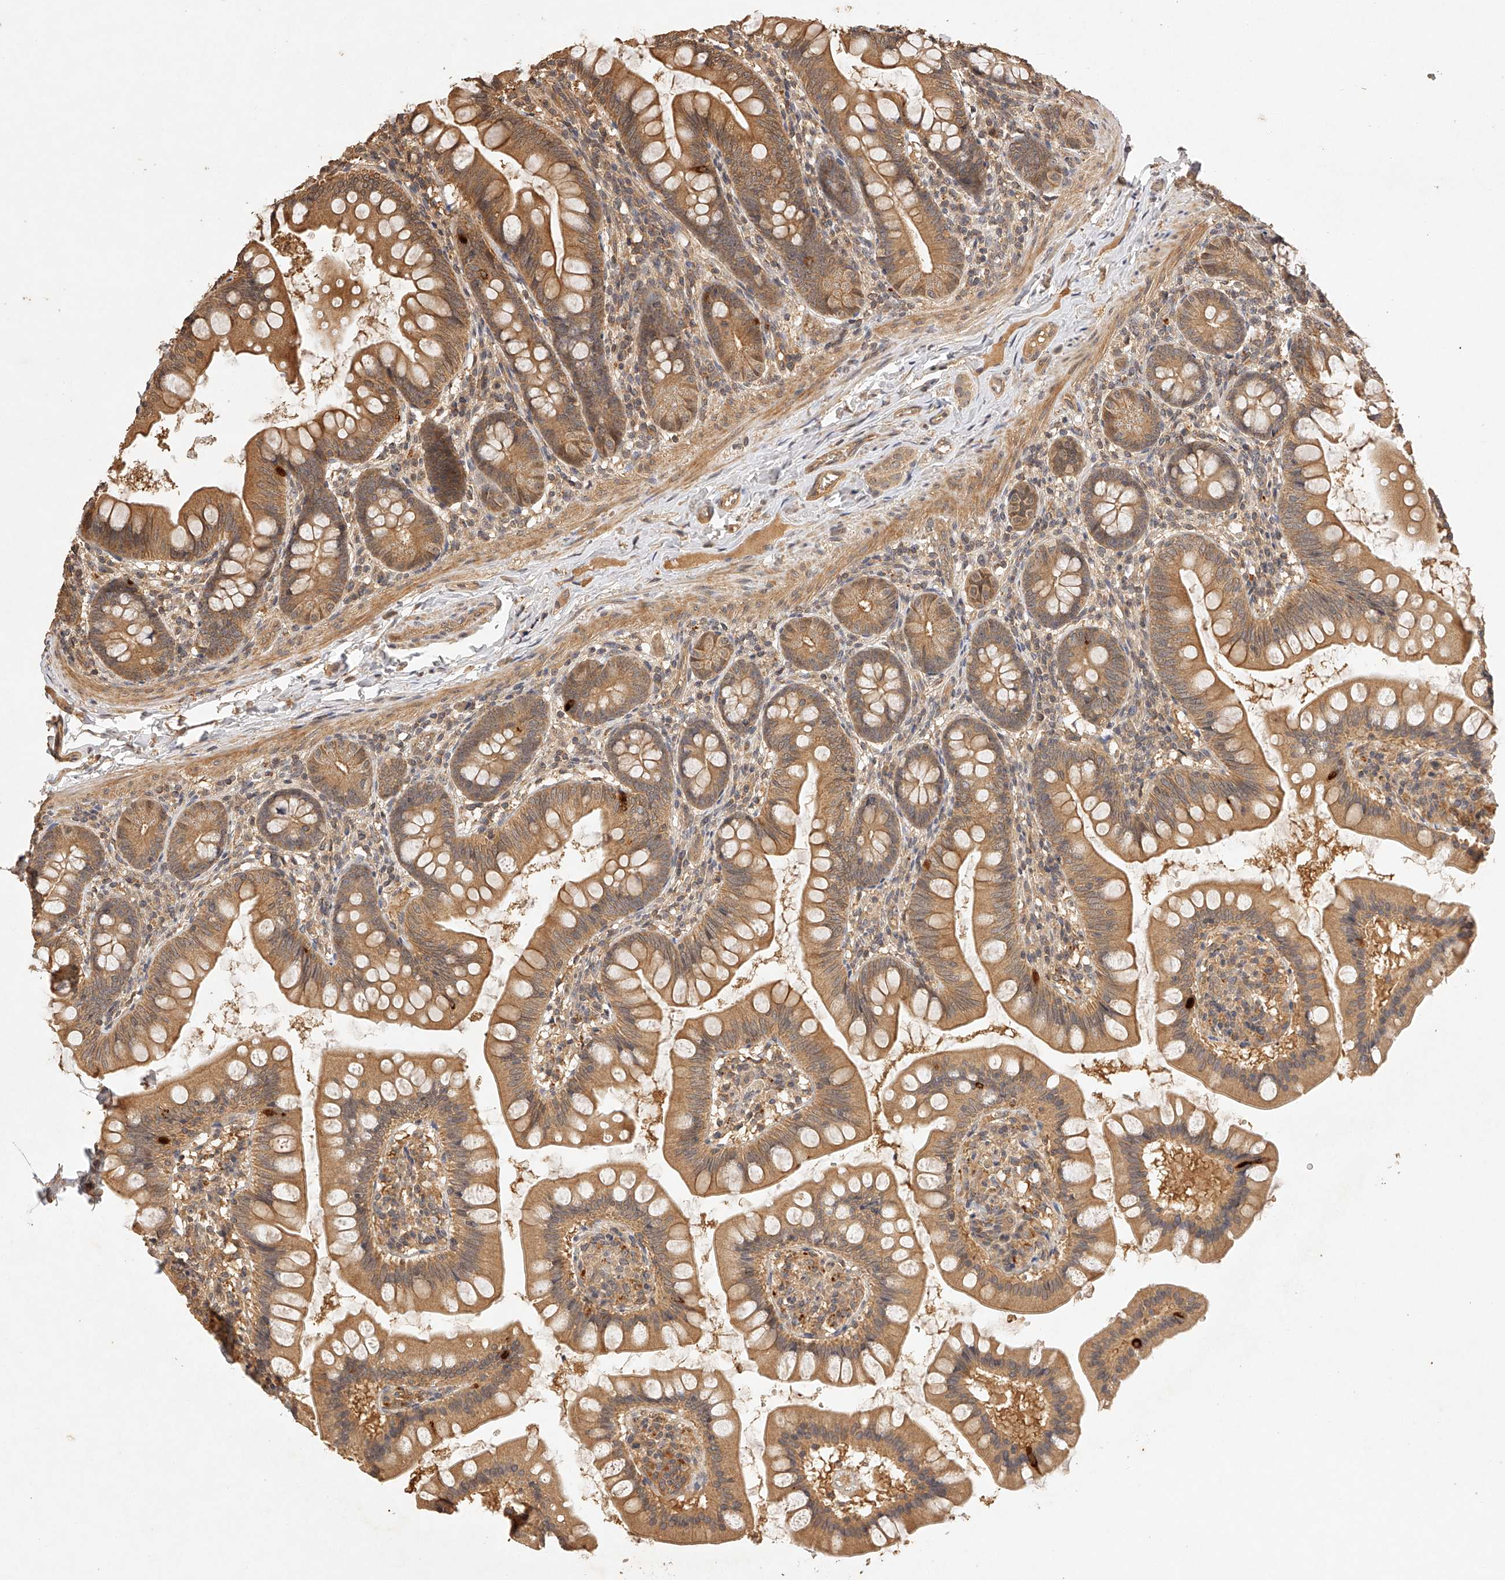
{"staining": {"intensity": "moderate", "quantity": ">75%", "location": "cytoplasmic/membranous"}, "tissue": "small intestine", "cell_type": "Glandular cells", "image_type": "normal", "snomed": [{"axis": "morphology", "description": "Normal tissue, NOS"}, {"axis": "topography", "description": "Small intestine"}], "caption": "Small intestine stained for a protein shows moderate cytoplasmic/membranous positivity in glandular cells. (brown staining indicates protein expression, while blue staining denotes nuclei).", "gene": "NSMAF", "patient": {"sex": "male", "age": 7}}